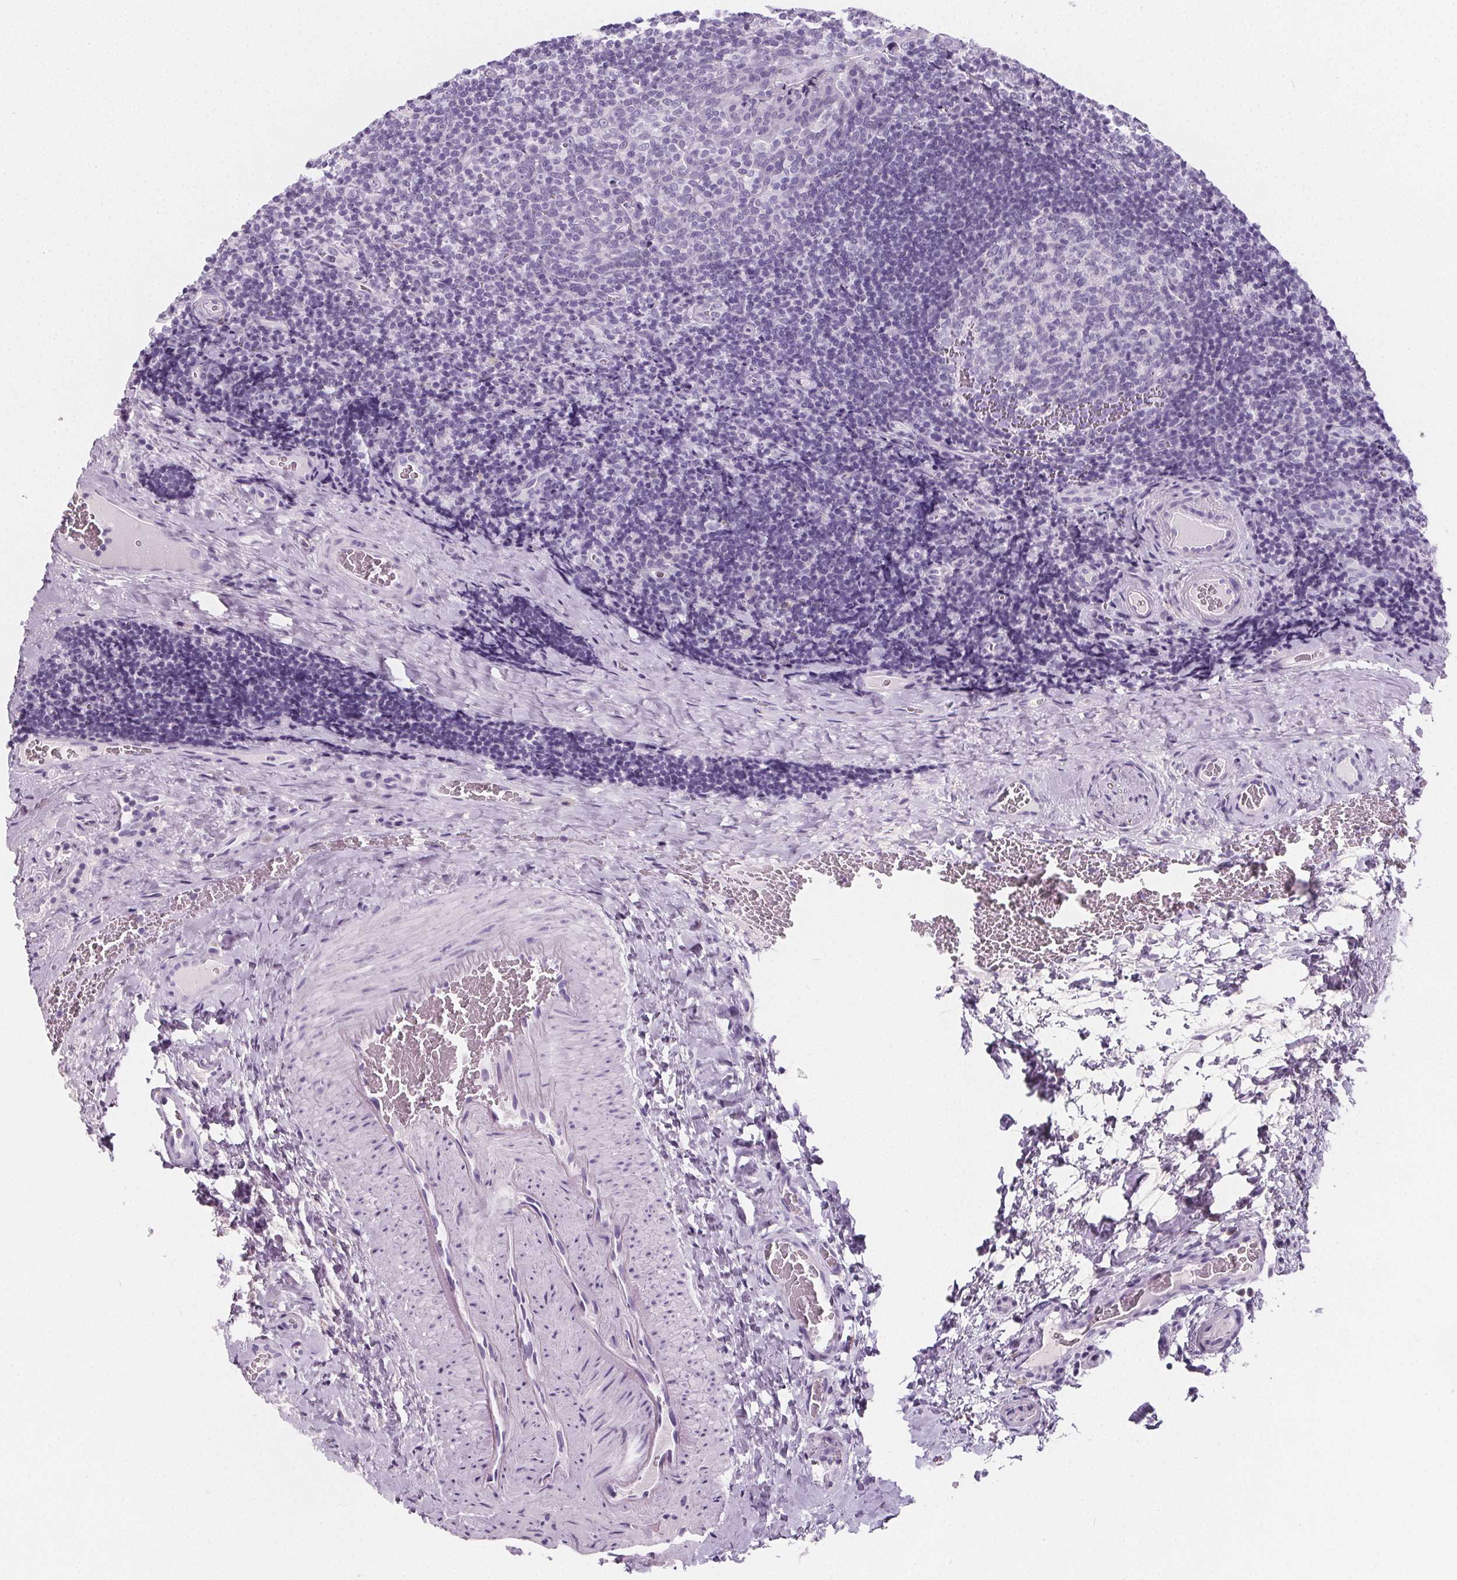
{"staining": {"intensity": "negative", "quantity": "none", "location": "none"}, "tissue": "tonsil", "cell_type": "Germinal center cells", "image_type": "normal", "snomed": [{"axis": "morphology", "description": "Normal tissue, NOS"}, {"axis": "morphology", "description": "Inflammation, NOS"}, {"axis": "topography", "description": "Tonsil"}], "caption": "Immunohistochemistry of unremarkable human tonsil demonstrates no staining in germinal center cells.", "gene": "ADRB1", "patient": {"sex": "female", "age": 31}}